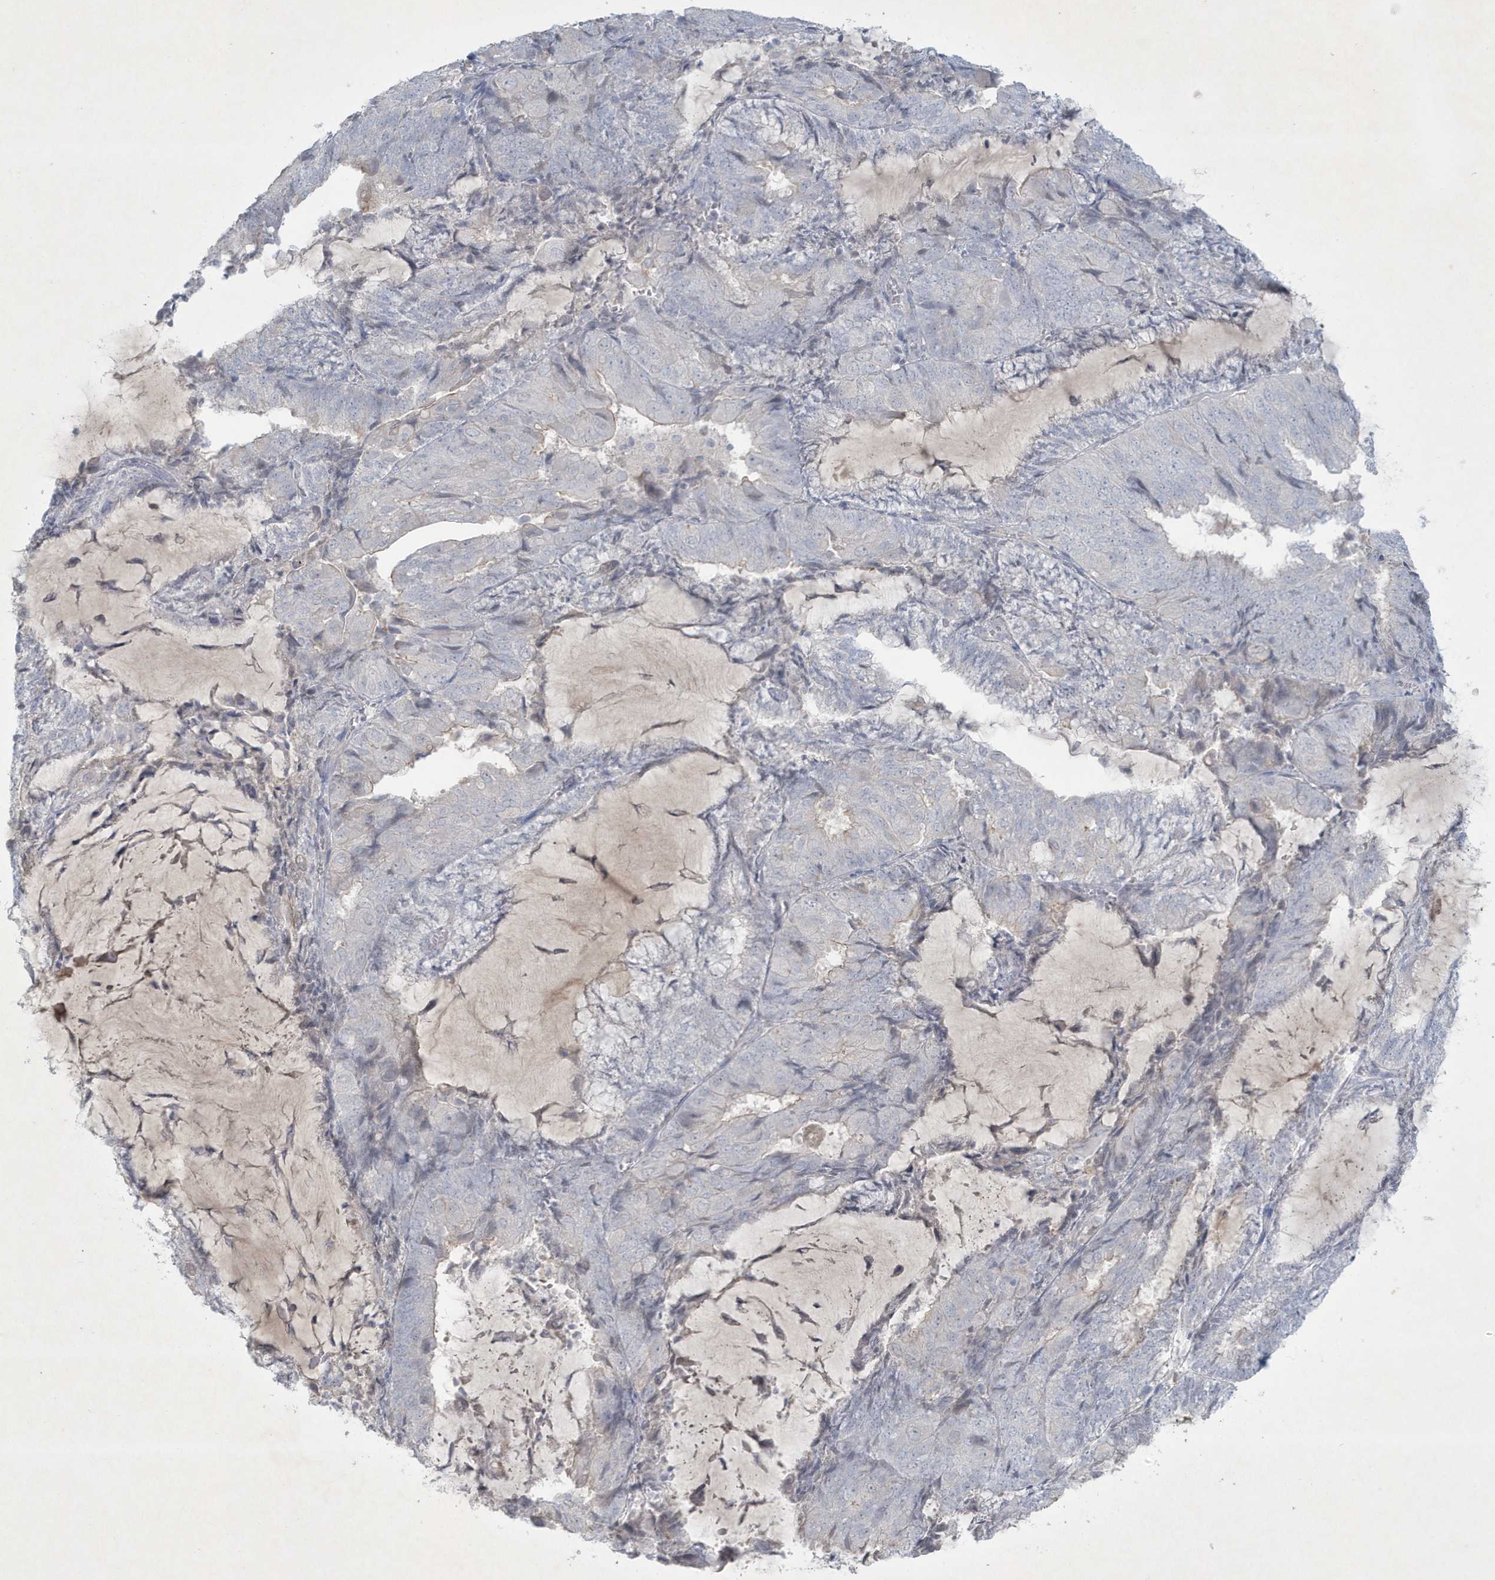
{"staining": {"intensity": "negative", "quantity": "none", "location": "none"}, "tissue": "endometrial cancer", "cell_type": "Tumor cells", "image_type": "cancer", "snomed": [{"axis": "morphology", "description": "Adenocarcinoma, NOS"}, {"axis": "topography", "description": "Endometrium"}], "caption": "This photomicrograph is of adenocarcinoma (endometrial) stained with IHC to label a protein in brown with the nuclei are counter-stained blue. There is no positivity in tumor cells. The staining was performed using DAB to visualize the protein expression in brown, while the nuclei were stained in blue with hematoxylin (Magnification: 20x).", "gene": "CCDC24", "patient": {"sex": "female", "age": 81}}